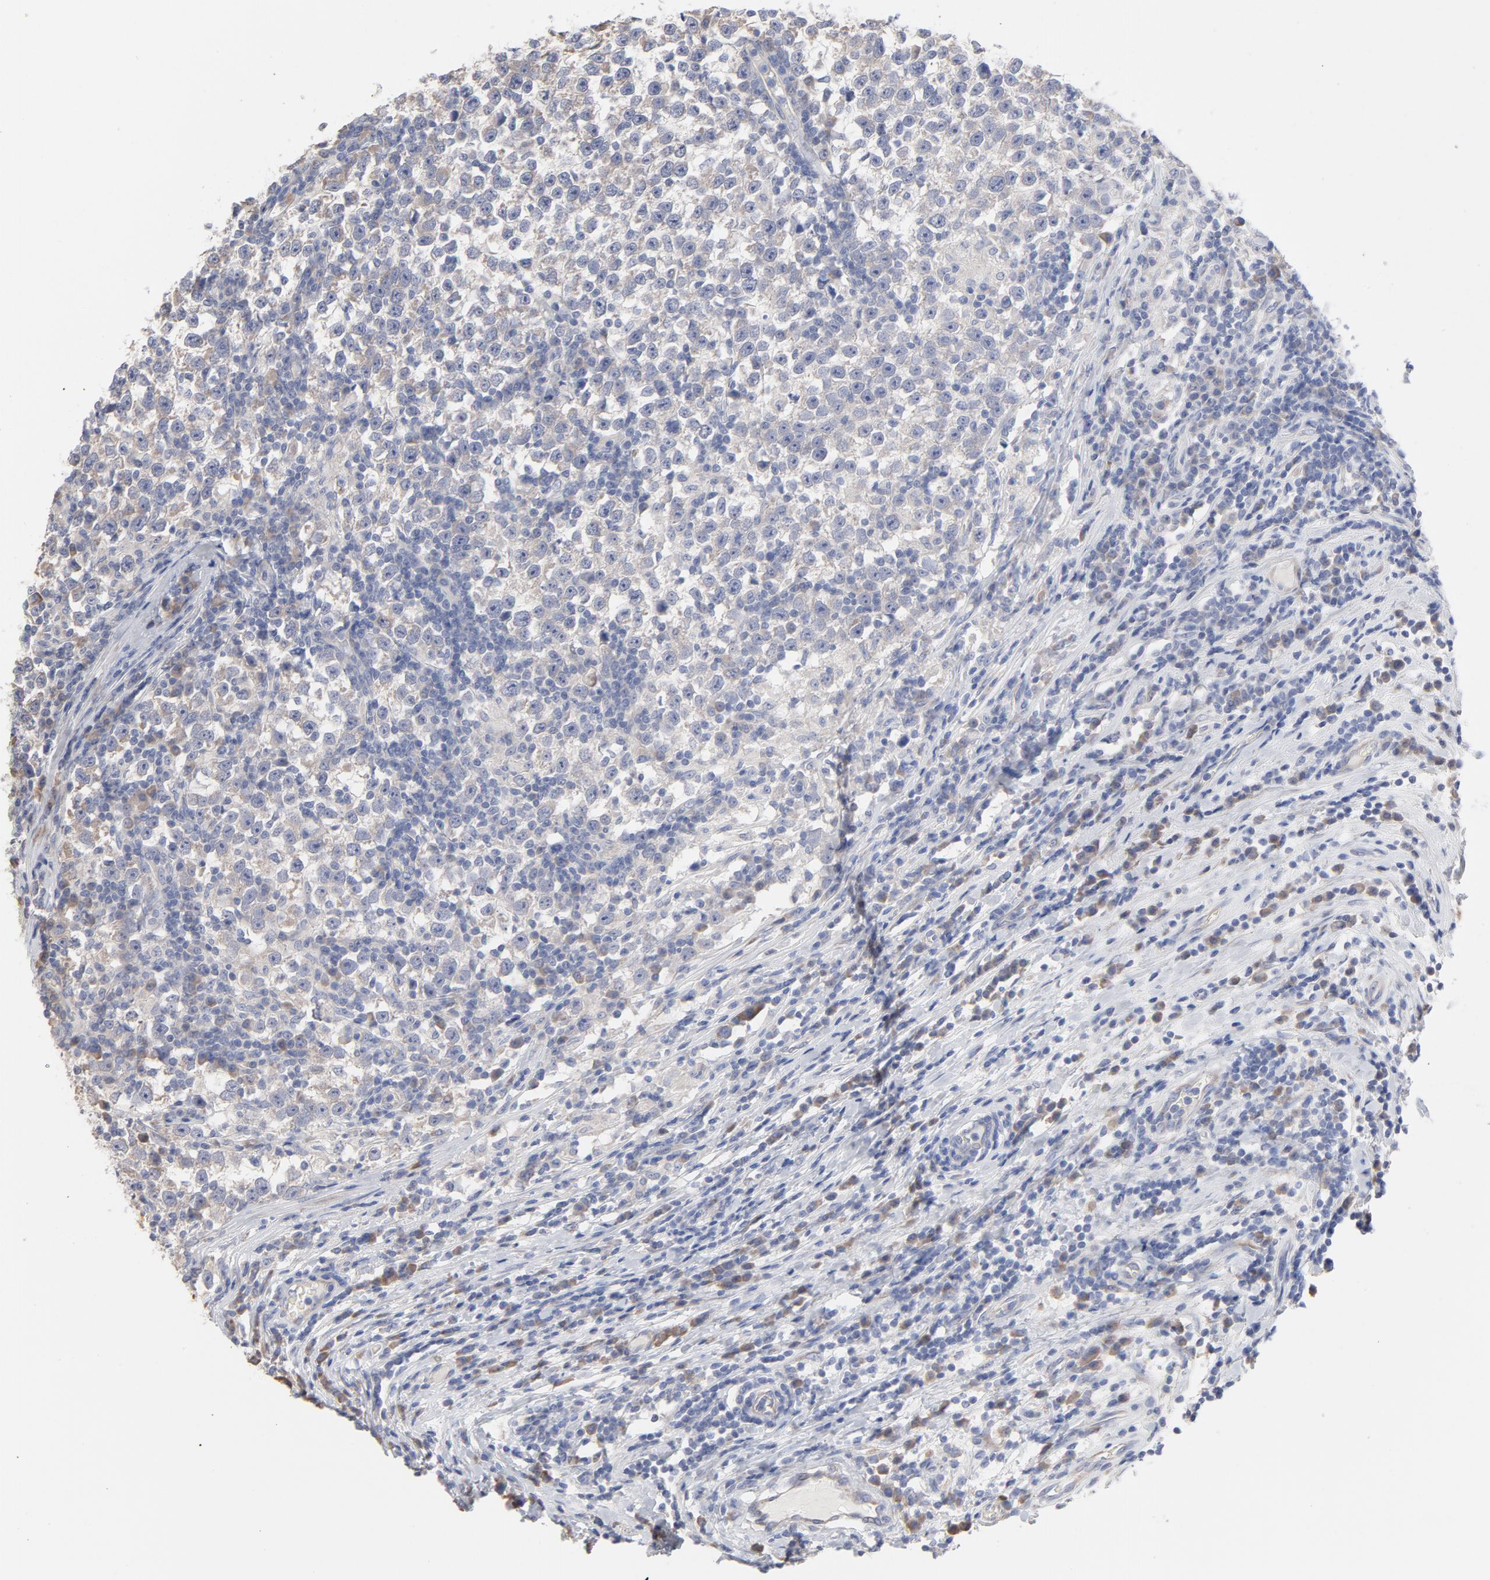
{"staining": {"intensity": "weak", "quantity": "25%-75%", "location": "cytoplasmic/membranous"}, "tissue": "testis cancer", "cell_type": "Tumor cells", "image_type": "cancer", "snomed": [{"axis": "morphology", "description": "Seminoma, NOS"}, {"axis": "topography", "description": "Testis"}], "caption": "DAB immunohistochemical staining of testis seminoma shows weak cytoplasmic/membranous protein expression in about 25%-75% of tumor cells.", "gene": "CPE", "patient": {"sex": "male", "age": 43}}